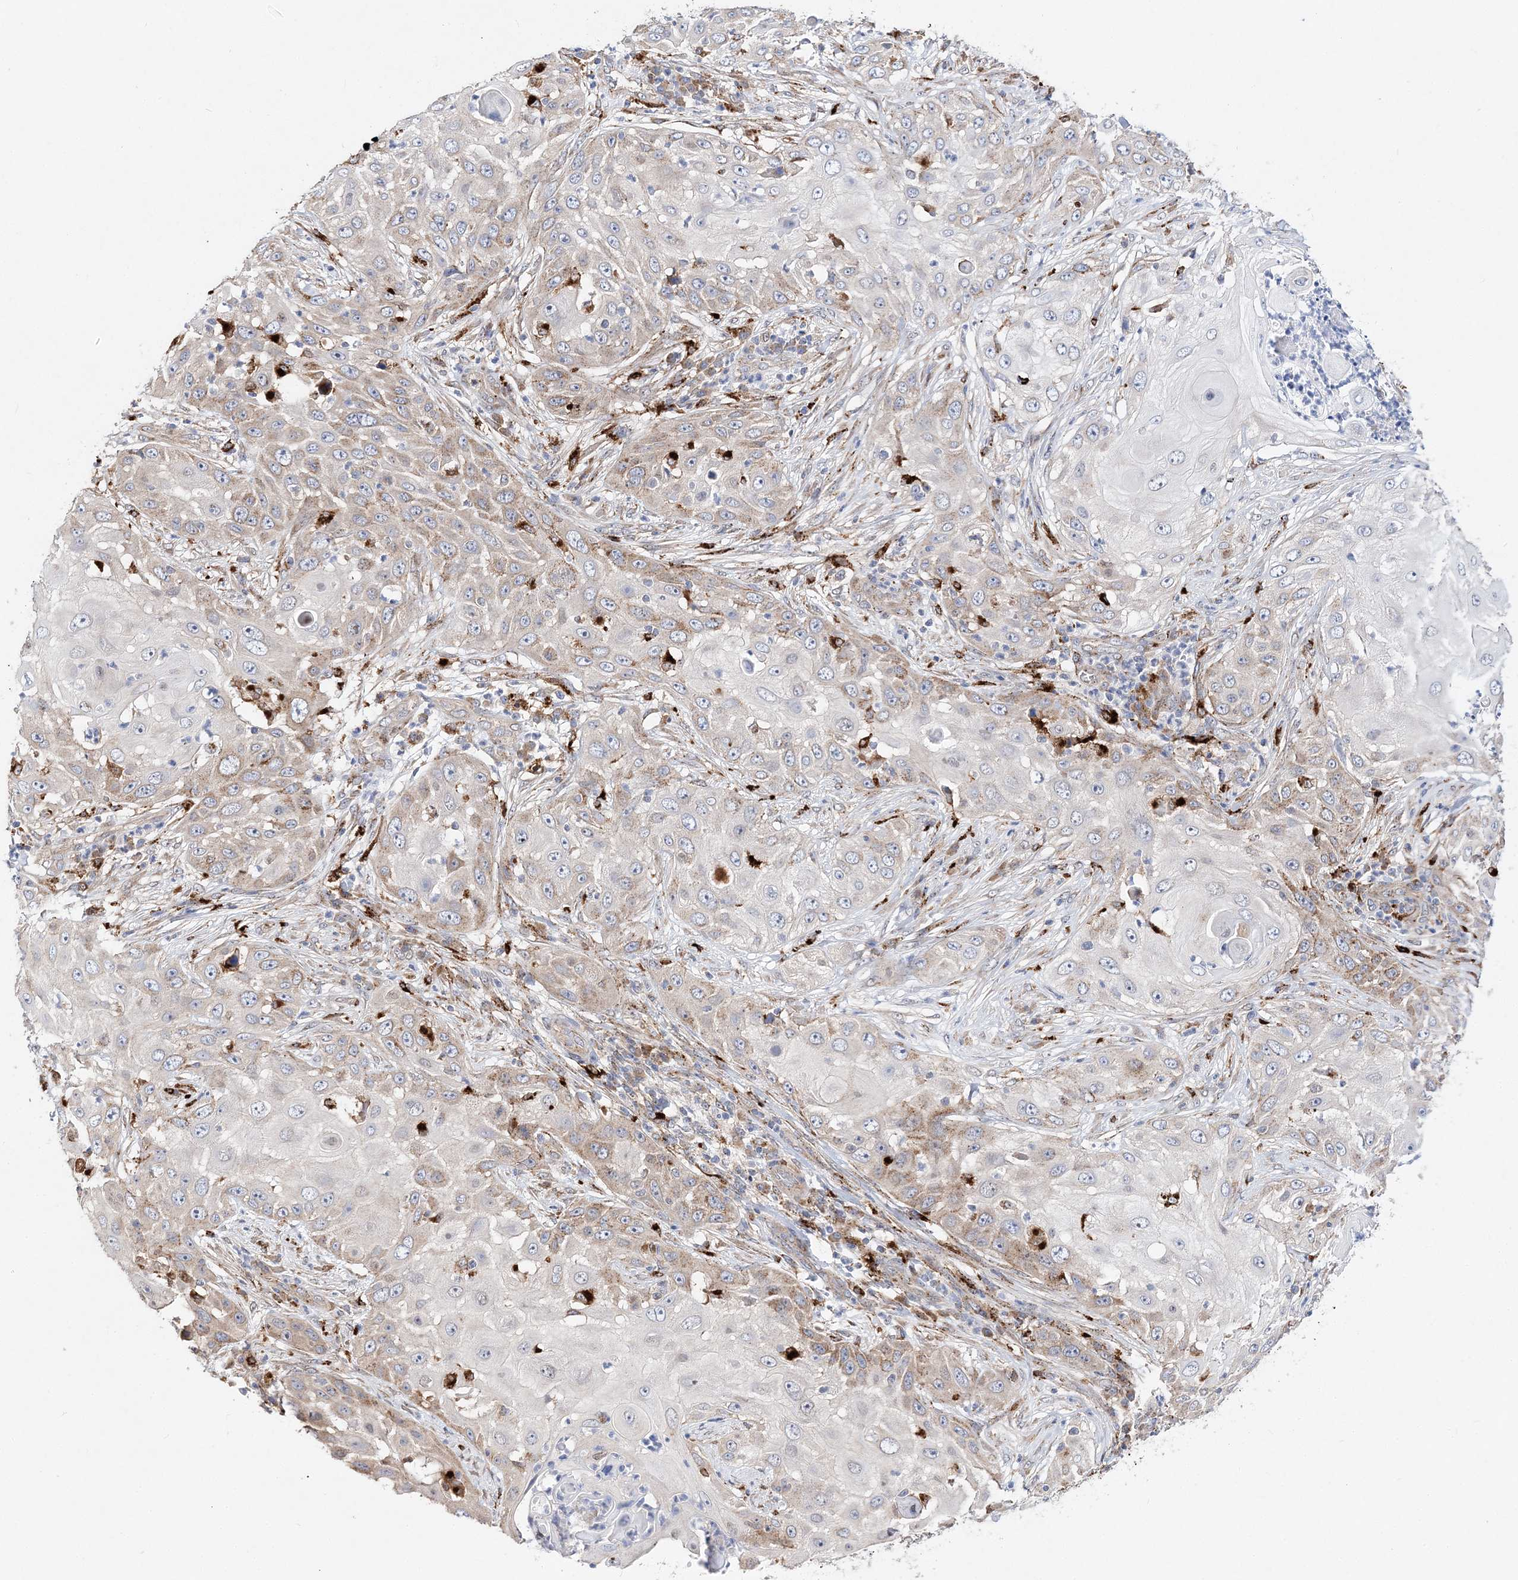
{"staining": {"intensity": "weak", "quantity": "25%-75%", "location": "cytoplasmic/membranous"}, "tissue": "skin cancer", "cell_type": "Tumor cells", "image_type": "cancer", "snomed": [{"axis": "morphology", "description": "Squamous cell carcinoma, NOS"}, {"axis": "topography", "description": "Skin"}], "caption": "Immunohistochemical staining of skin cancer (squamous cell carcinoma) shows low levels of weak cytoplasmic/membranous staining in approximately 25%-75% of tumor cells. The staining is performed using DAB brown chromogen to label protein expression. The nuclei are counter-stained blue using hematoxylin.", "gene": "C3orf38", "patient": {"sex": "female", "age": 44}}